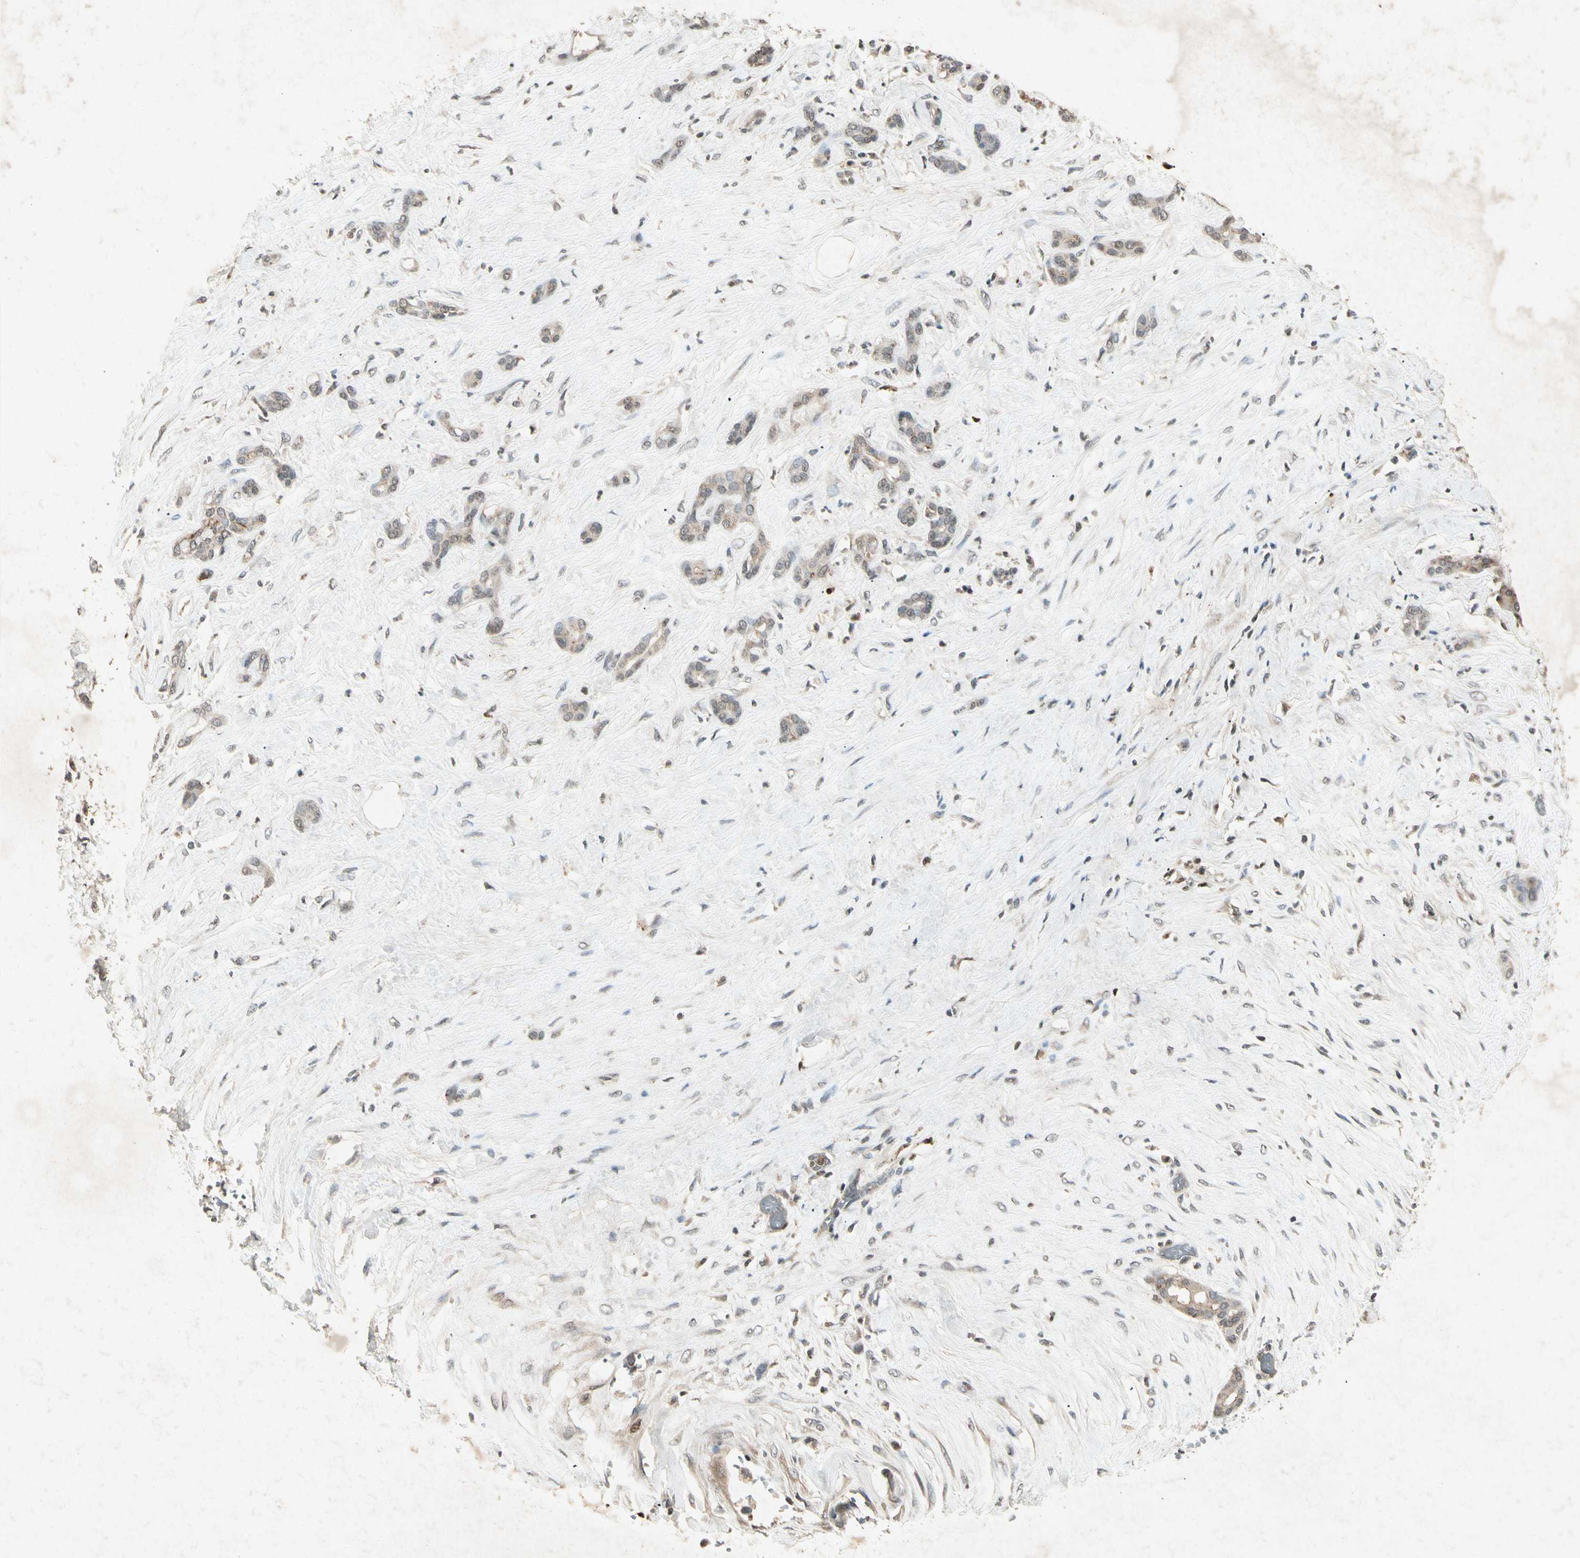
{"staining": {"intensity": "weak", "quantity": ">75%", "location": "cytoplasmic/membranous"}, "tissue": "pancreatic cancer", "cell_type": "Tumor cells", "image_type": "cancer", "snomed": [{"axis": "morphology", "description": "Adenocarcinoma, NOS"}, {"axis": "topography", "description": "Pancreas"}], "caption": "The histopathology image shows a brown stain indicating the presence of a protein in the cytoplasmic/membranous of tumor cells in pancreatic adenocarcinoma. The staining was performed using DAB to visualize the protein expression in brown, while the nuclei were stained in blue with hematoxylin (Magnification: 20x).", "gene": "CP", "patient": {"sex": "male", "age": 41}}